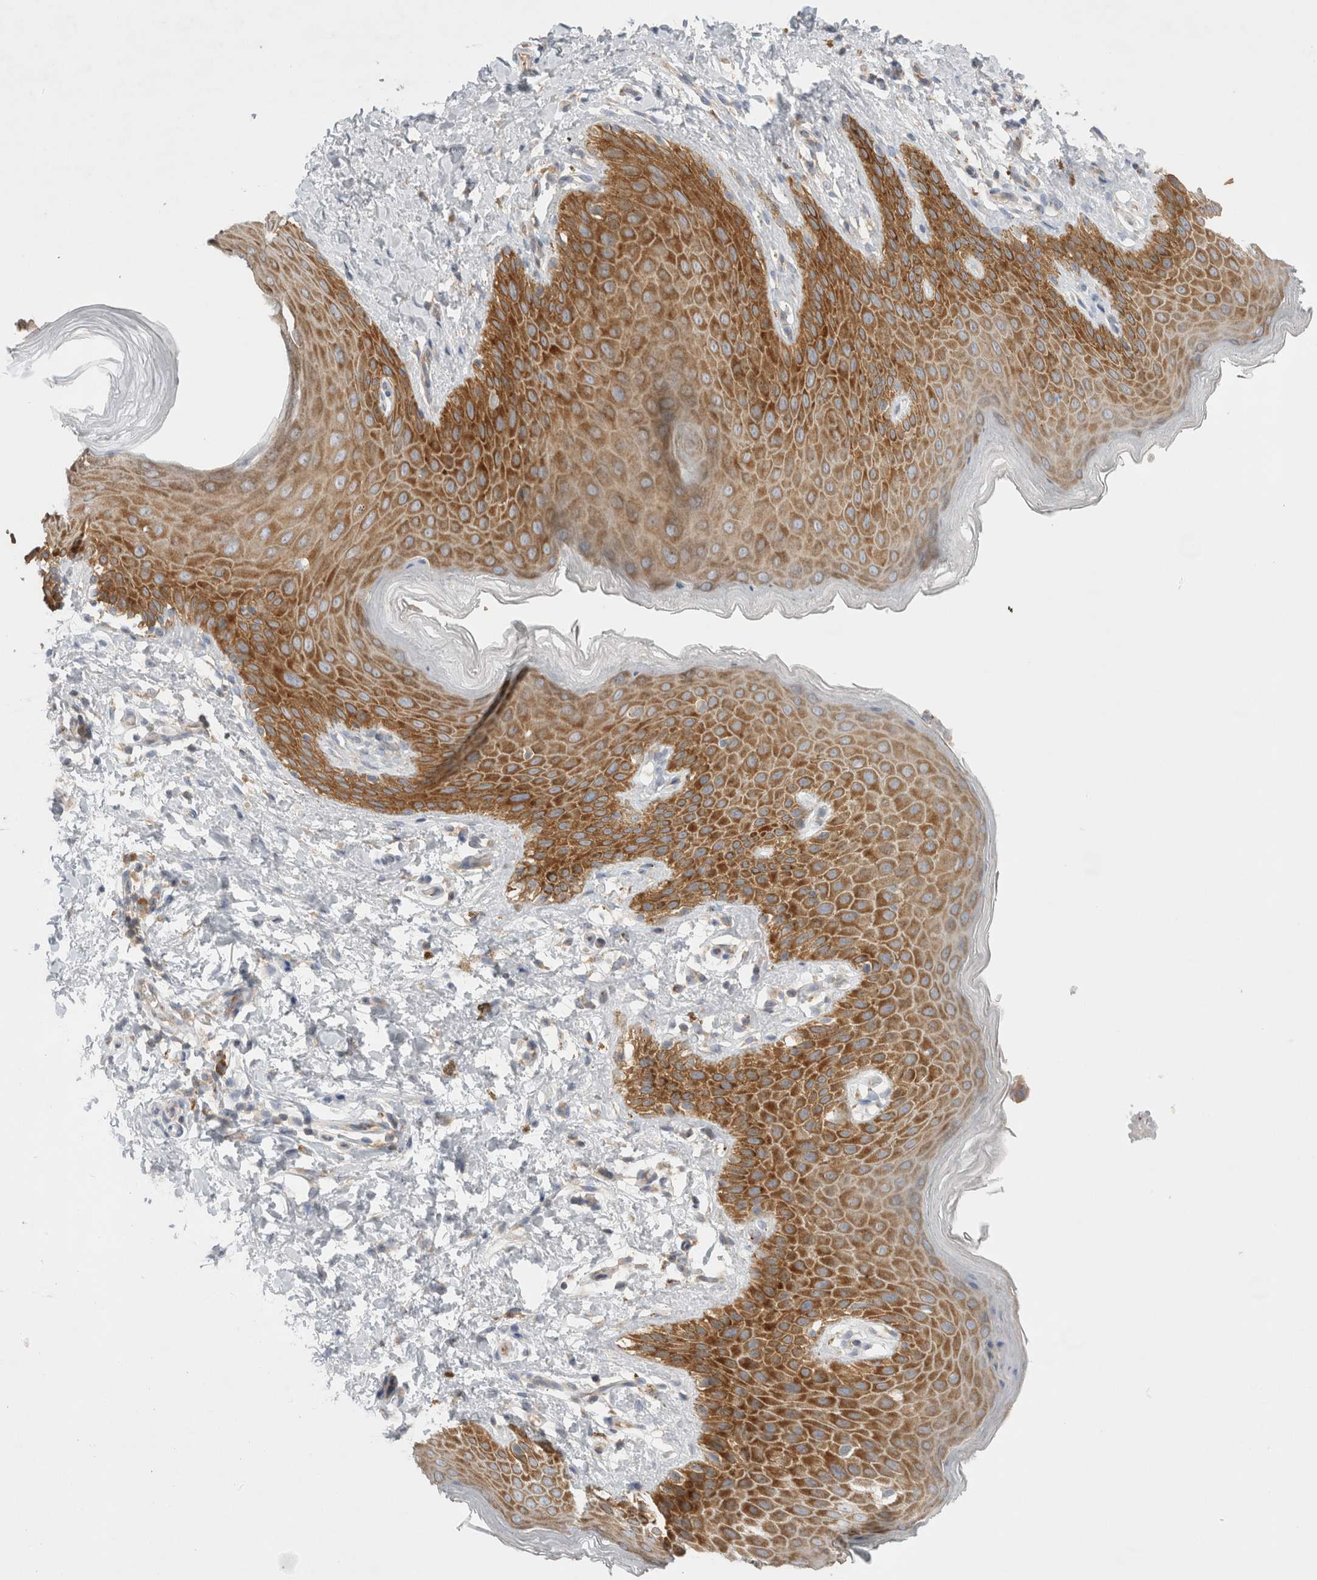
{"staining": {"intensity": "strong", "quantity": ">75%", "location": "cytoplasmic/membranous"}, "tissue": "skin", "cell_type": "Epidermal cells", "image_type": "normal", "snomed": [{"axis": "morphology", "description": "Normal tissue, NOS"}, {"axis": "topography", "description": "Anal"}, {"axis": "topography", "description": "Peripheral nerve tissue"}], "caption": "Epidermal cells demonstrate strong cytoplasmic/membranous positivity in approximately >75% of cells in normal skin.", "gene": "ZNF23", "patient": {"sex": "male", "age": 44}}